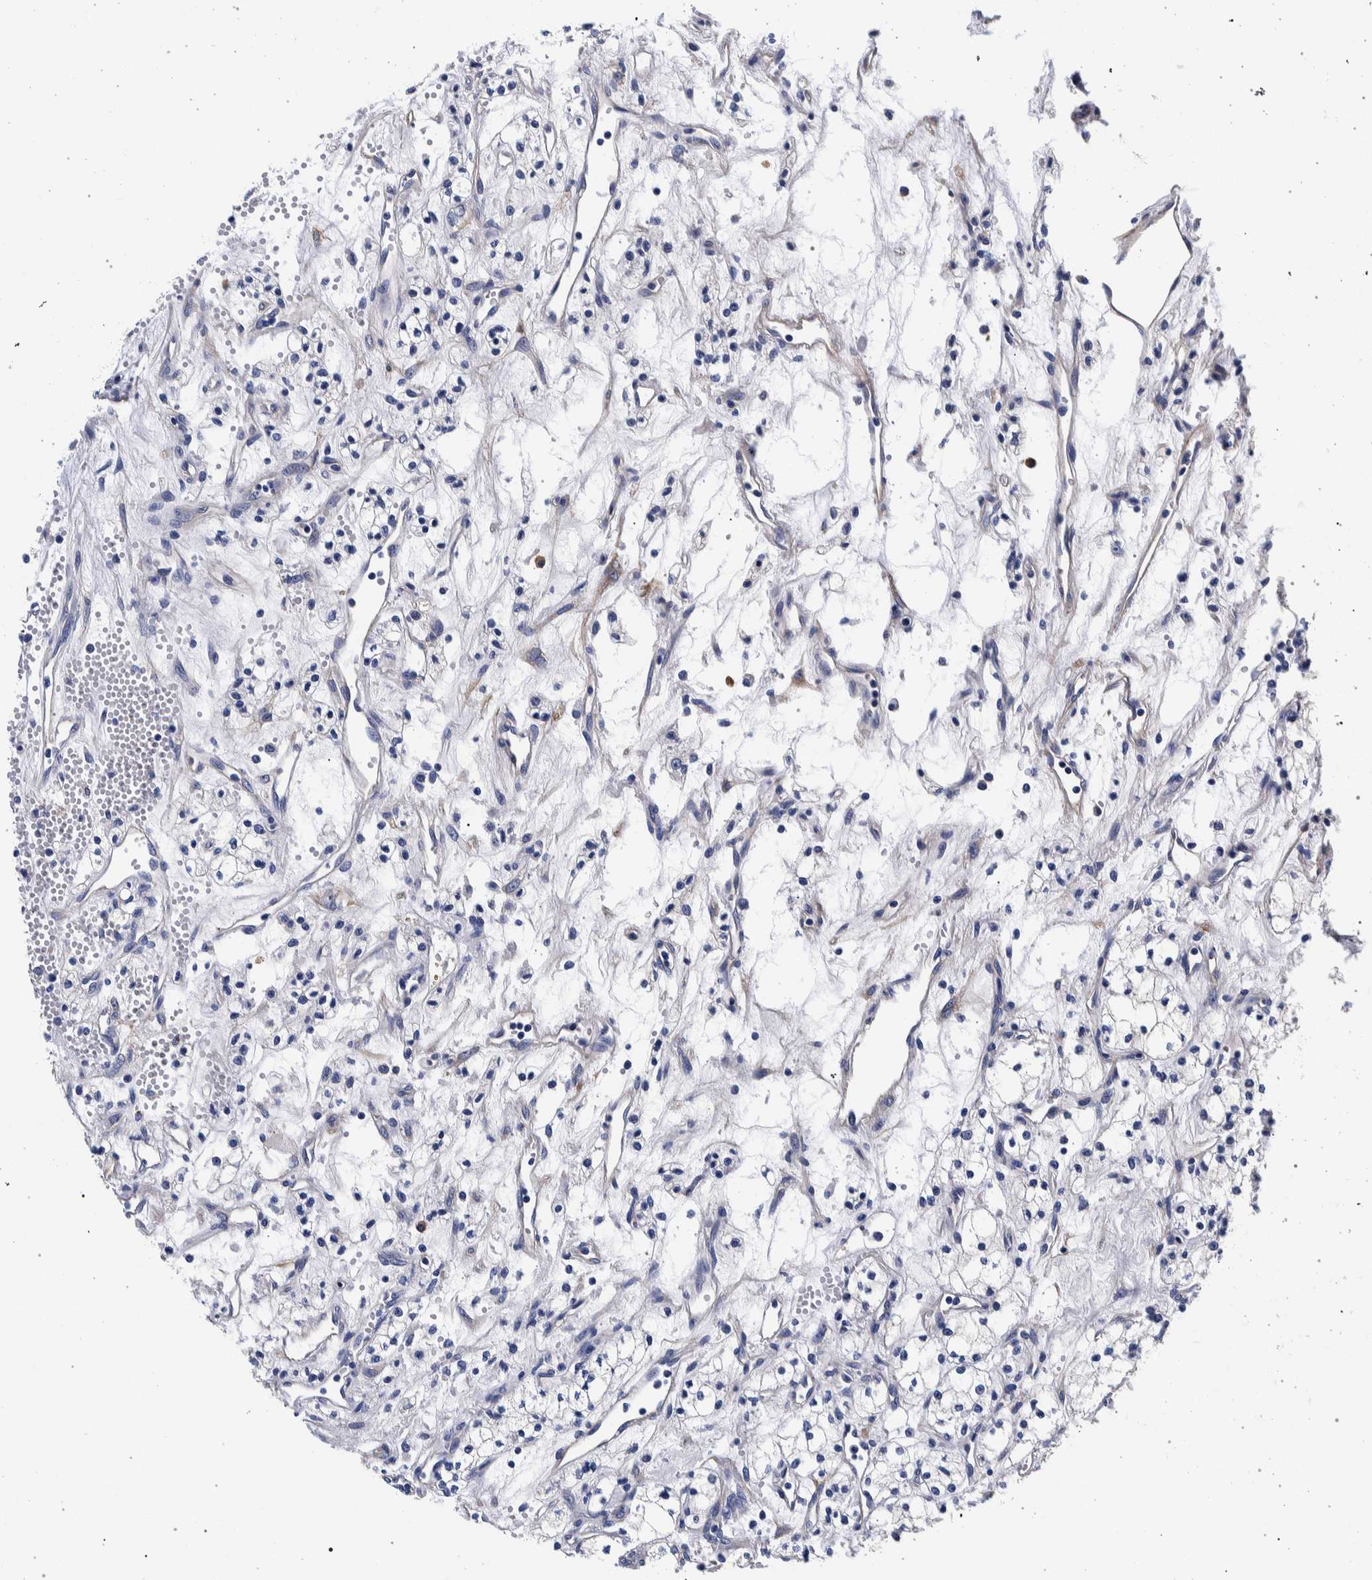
{"staining": {"intensity": "negative", "quantity": "none", "location": "none"}, "tissue": "renal cancer", "cell_type": "Tumor cells", "image_type": "cancer", "snomed": [{"axis": "morphology", "description": "Adenocarcinoma, NOS"}, {"axis": "topography", "description": "Kidney"}], "caption": "The histopathology image demonstrates no significant positivity in tumor cells of renal adenocarcinoma. (DAB (3,3'-diaminobenzidine) IHC, high magnification).", "gene": "NIBAN2", "patient": {"sex": "male", "age": 59}}